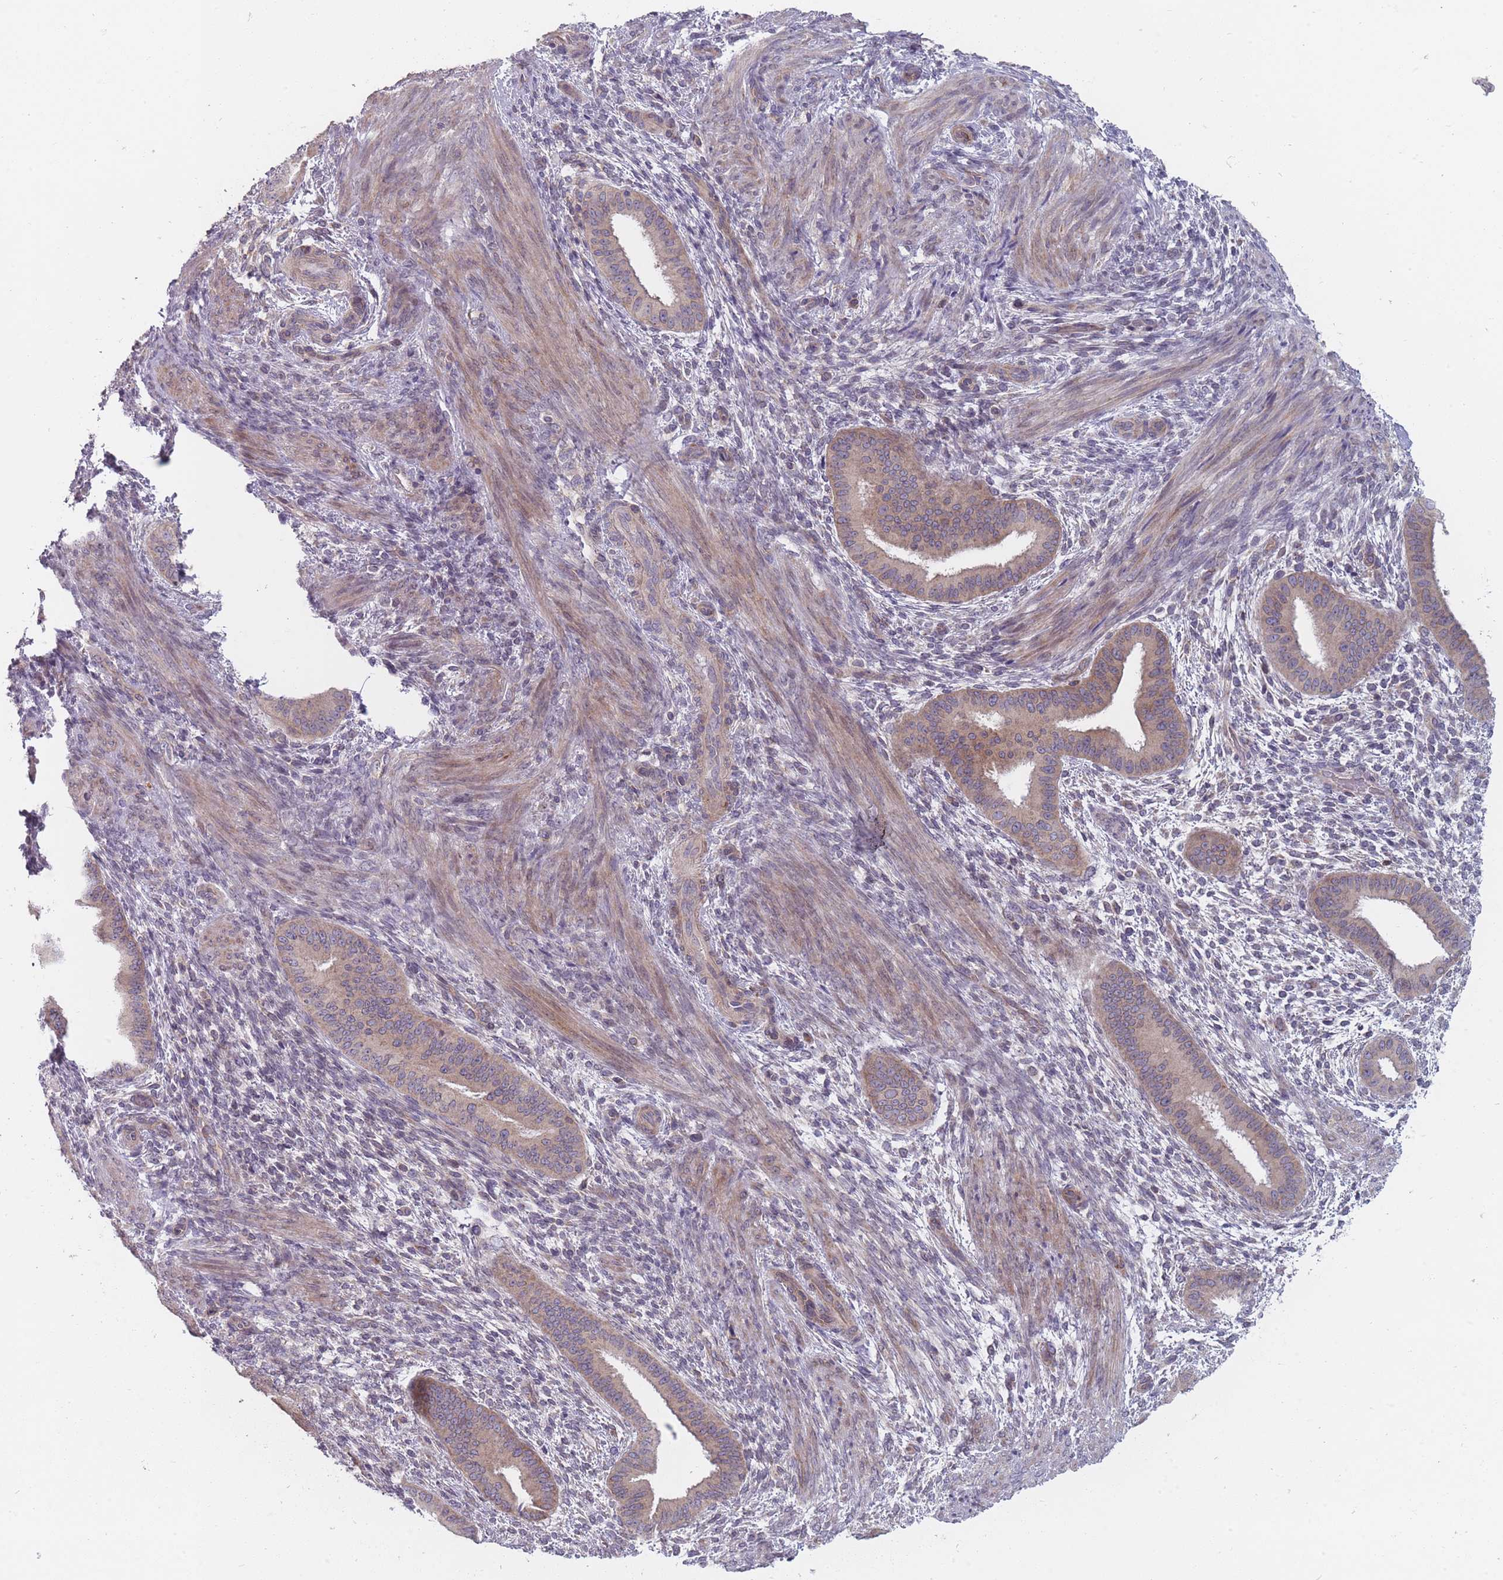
{"staining": {"intensity": "negative", "quantity": "none", "location": "none"}, "tissue": "endometrium", "cell_type": "Cells in endometrial stroma", "image_type": "normal", "snomed": [{"axis": "morphology", "description": "Normal tissue, NOS"}, {"axis": "topography", "description": "Endometrium"}], "caption": "An image of endometrium stained for a protein exhibits no brown staining in cells in endometrial stroma. (IHC, brightfield microscopy, high magnification).", "gene": "PCDH12", "patient": {"sex": "female", "age": 36}}